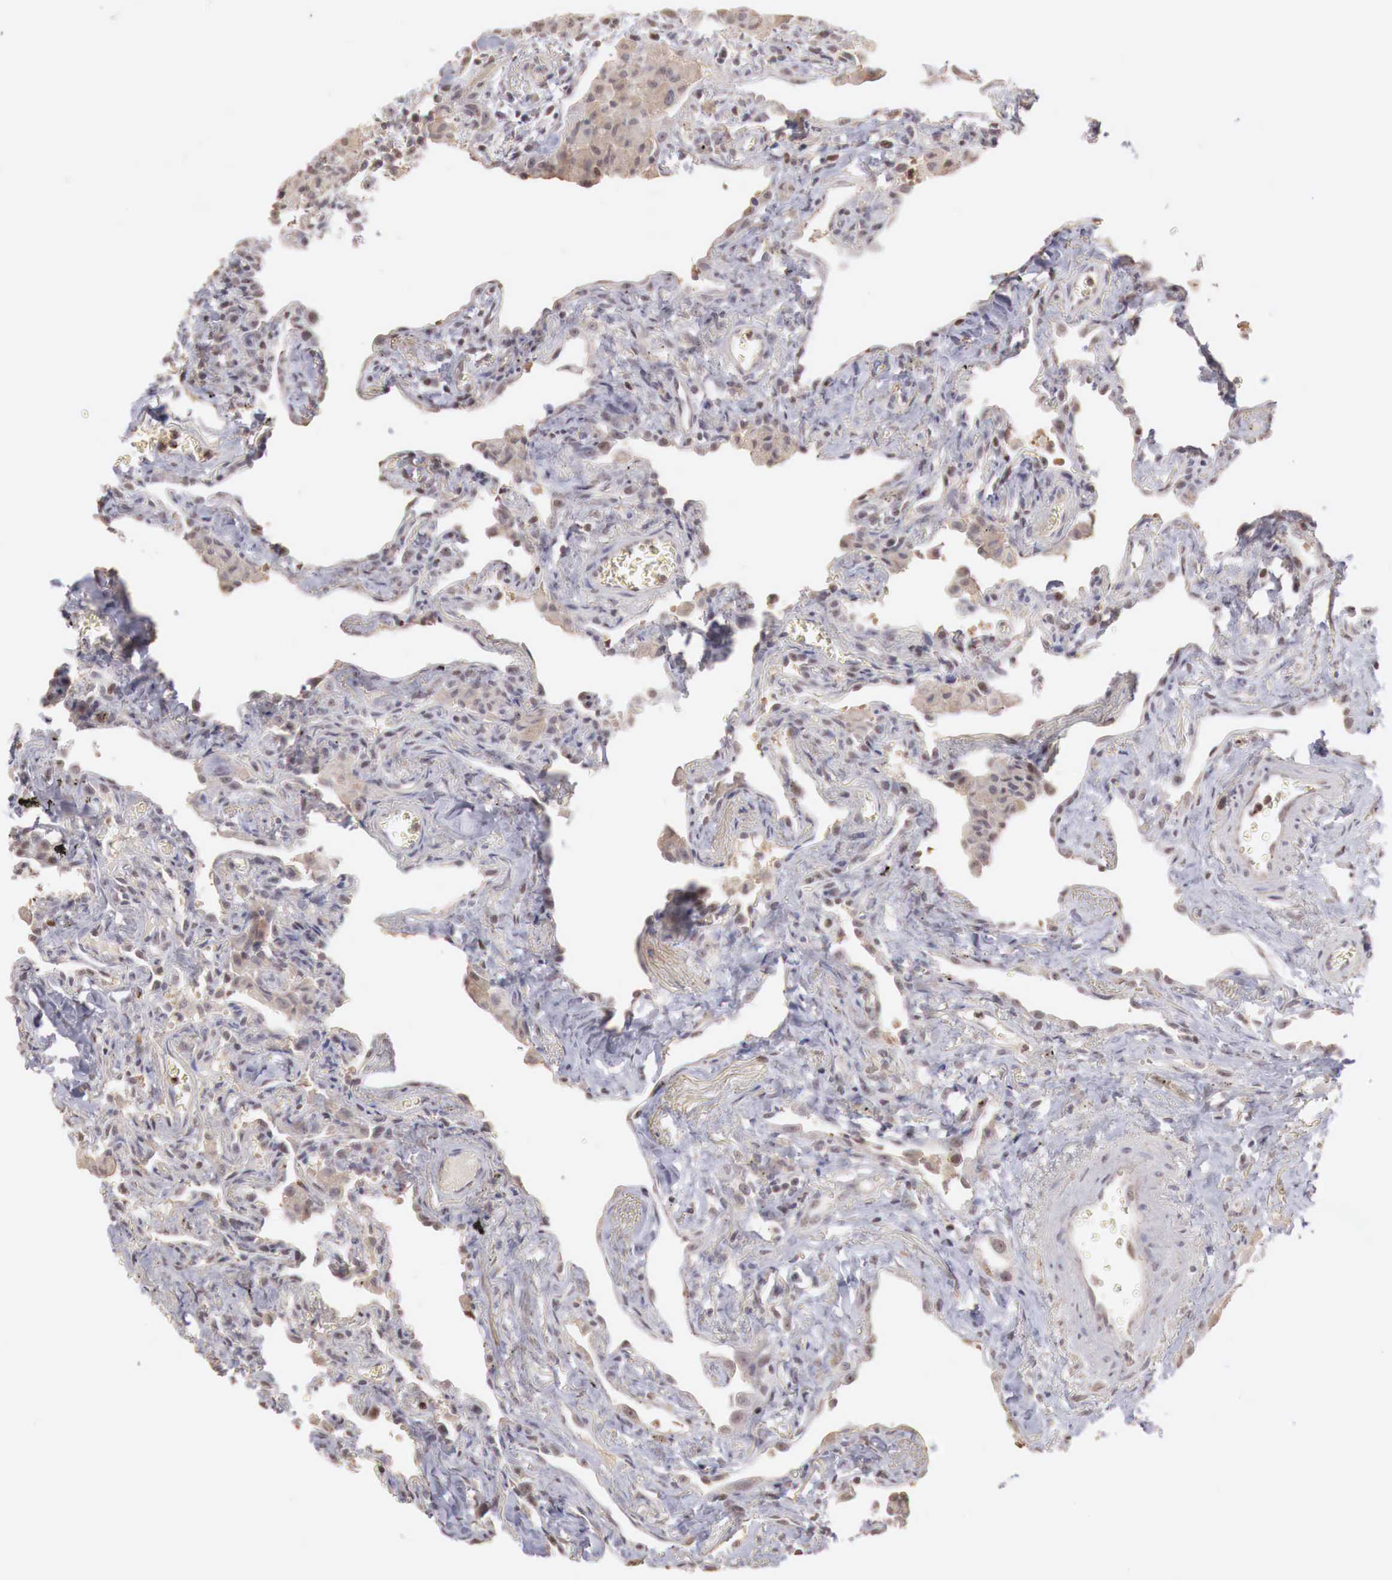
{"staining": {"intensity": "moderate", "quantity": ">75%", "location": "nuclear"}, "tissue": "lung", "cell_type": "Alveolar cells", "image_type": "normal", "snomed": [{"axis": "morphology", "description": "Normal tissue, NOS"}, {"axis": "topography", "description": "Lung"}], "caption": "Protein expression analysis of benign lung exhibits moderate nuclear staining in about >75% of alveolar cells.", "gene": "TBC1D9", "patient": {"sex": "male", "age": 73}}